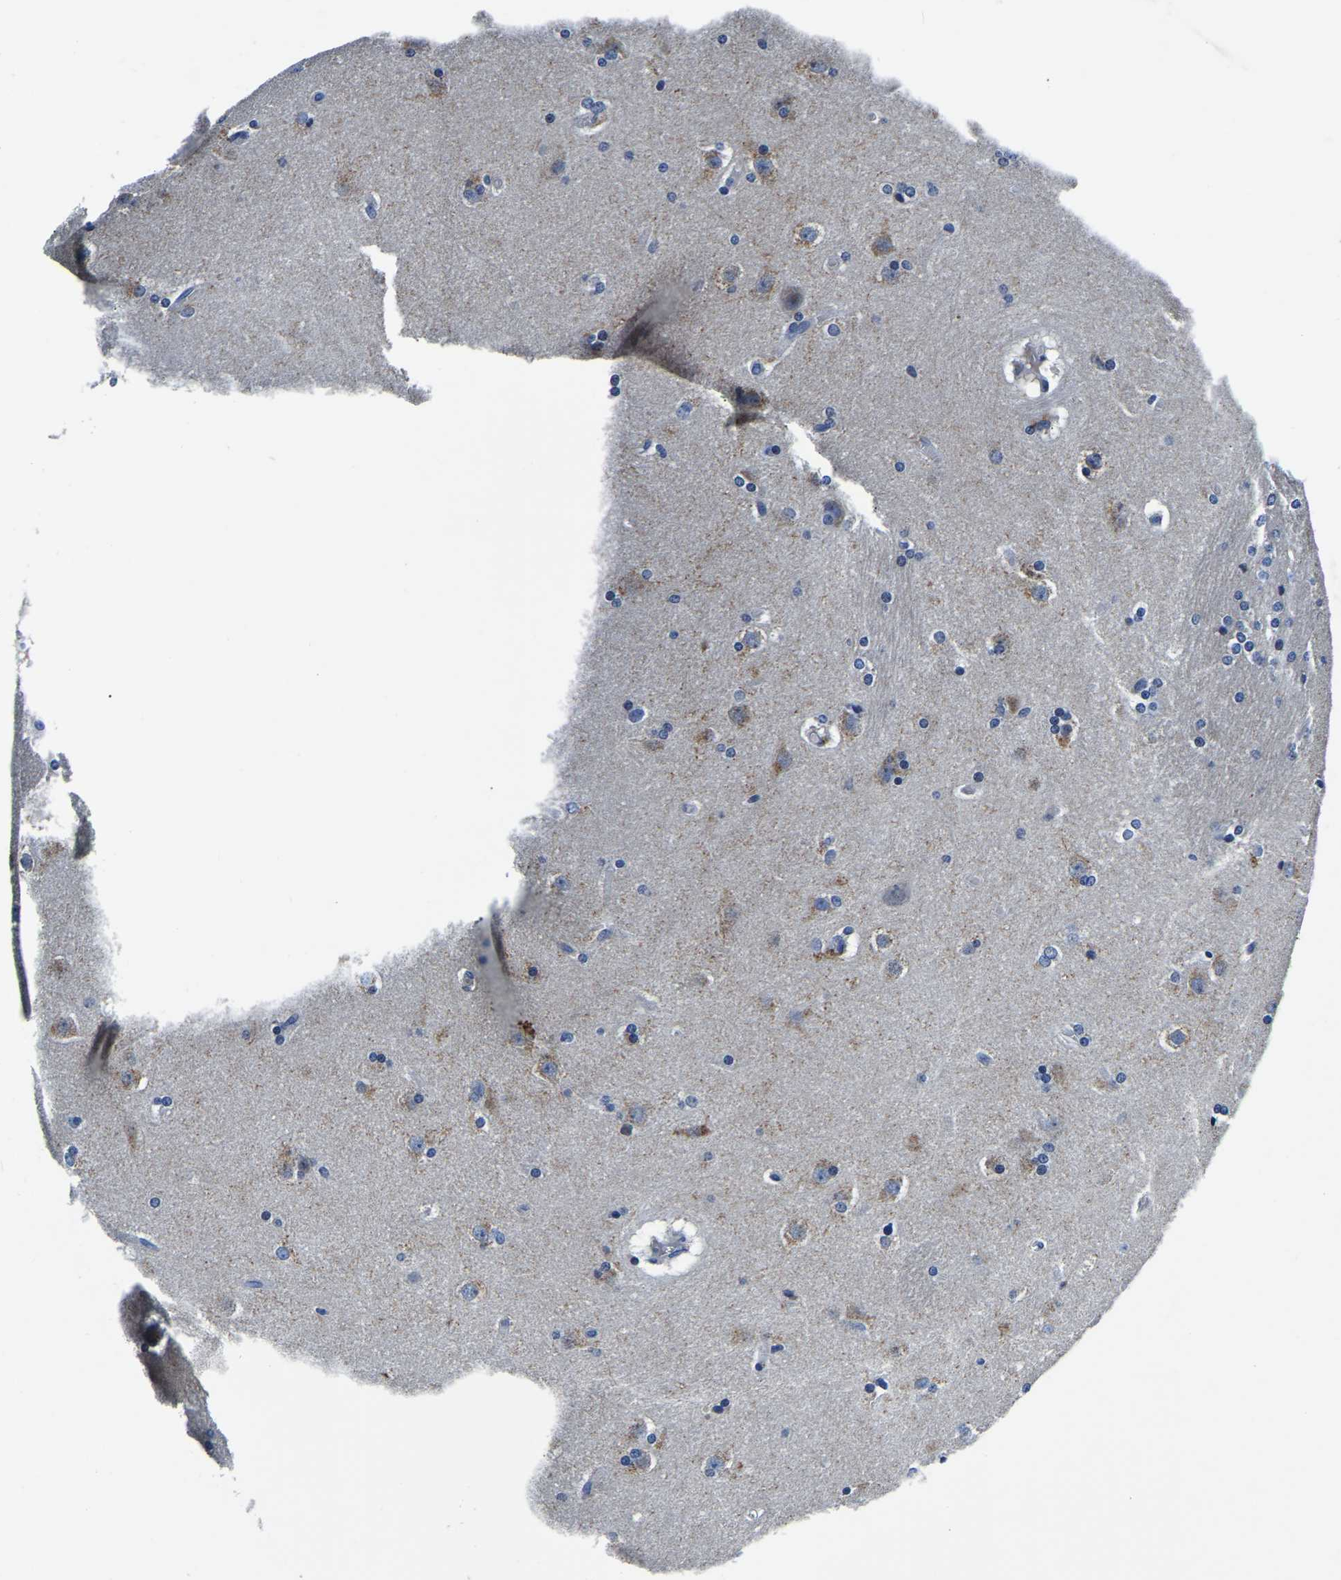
{"staining": {"intensity": "moderate", "quantity": "<25%", "location": "cytoplasmic/membranous"}, "tissue": "caudate", "cell_type": "Glial cells", "image_type": "normal", "snomed": [{"axis": "morphology", "description": "Normal tissue, NOS"}, {"axis": "topography", "description": "Lateral ventricle wall"}], "caption": "Immunohistochemical staining of normal human caudate shows low levels of moderate cytoplasmic/membranous staining in approximately <25% of glial cells. (IHC, brightfield microscopy, high magnification).", "gene": "KCTD17", "patient": {"sex": "female", "age": 19}}